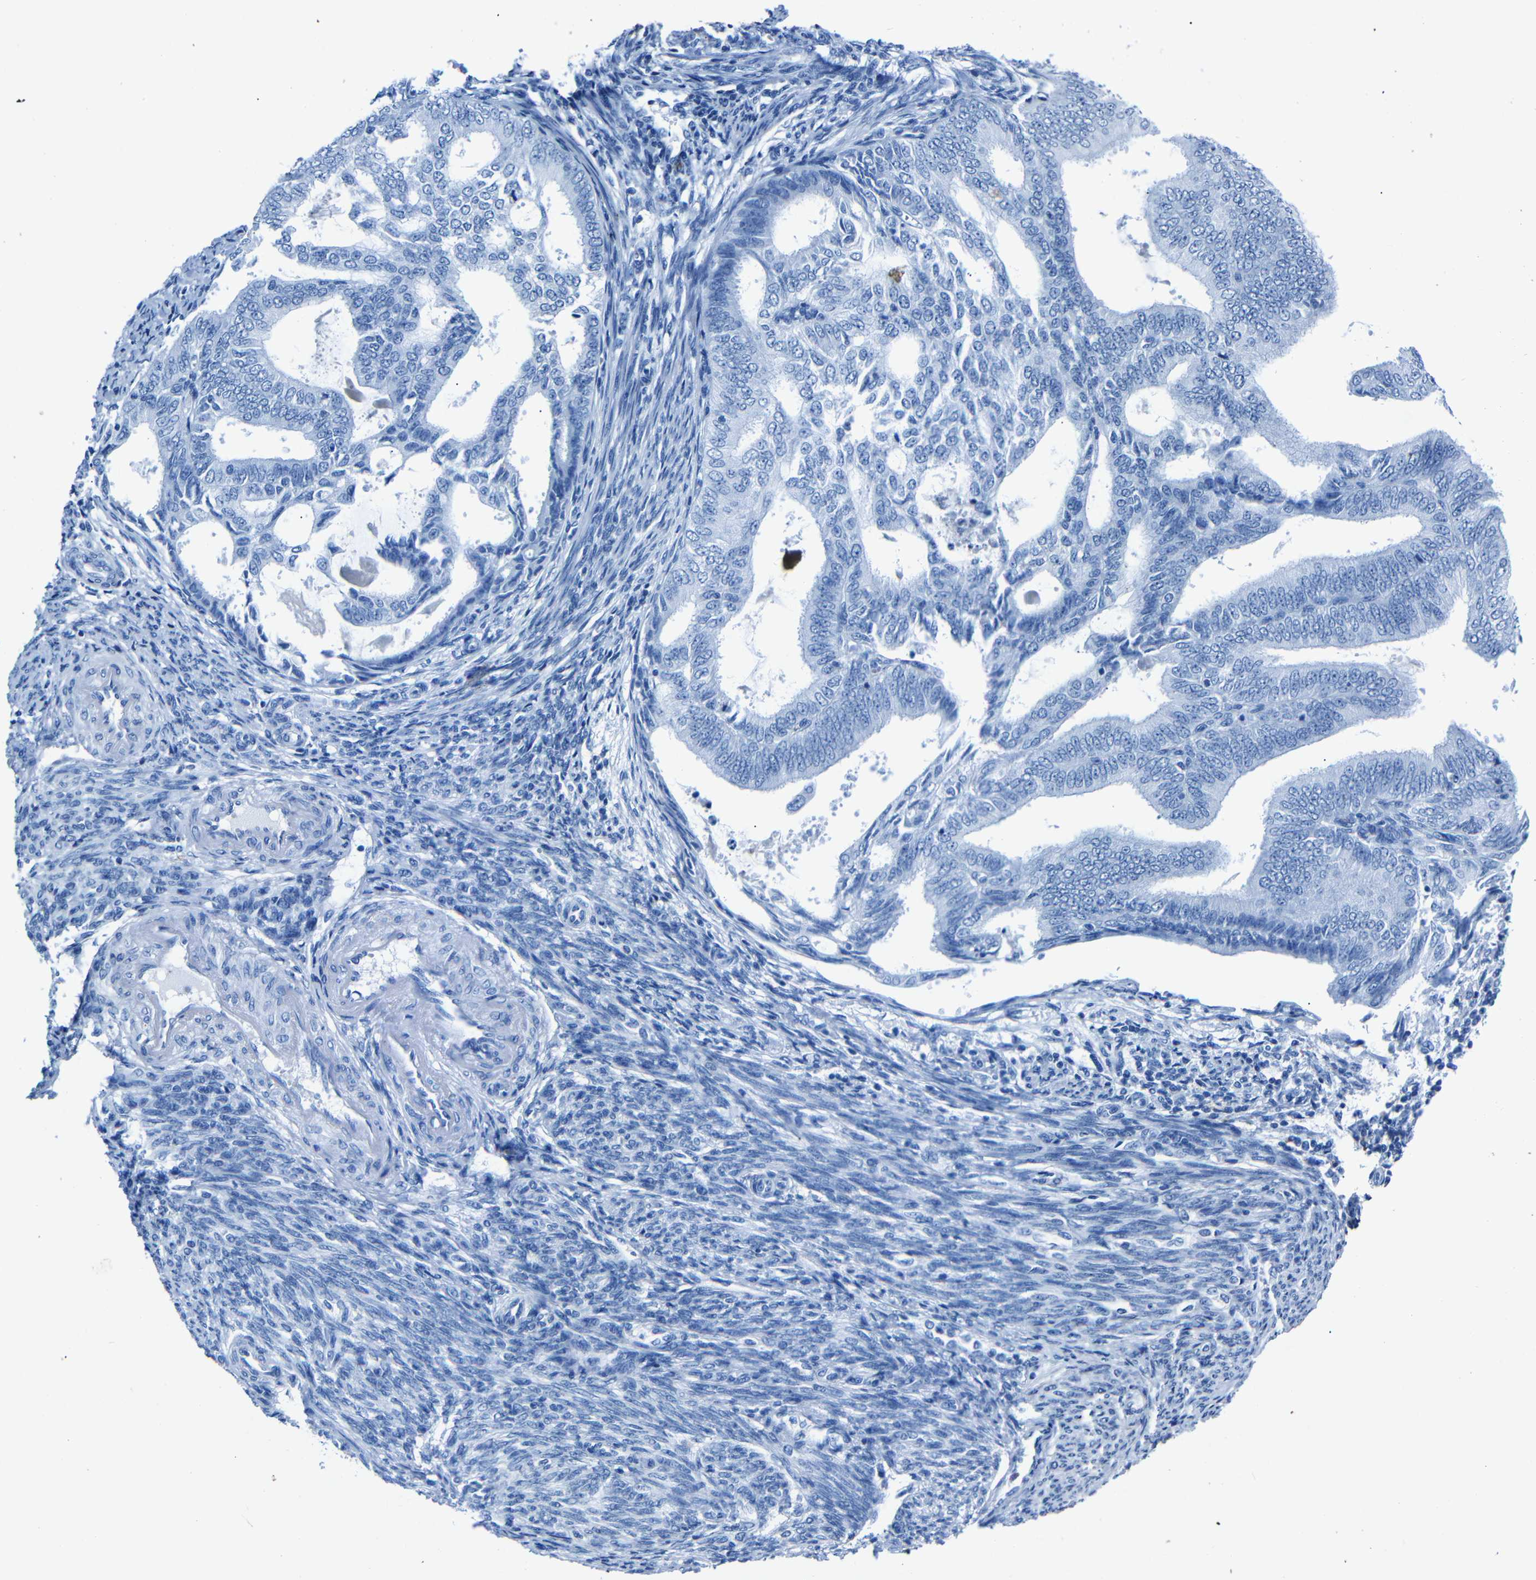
{"staining": {"intensity": "negative", "quantity": "none", "location": "none"}, "tissue": "endometrial cancer", "cell_type": "Tumor cells", "image_type": "cancer", "snomed": [{"axis": "morphology", "description": "Adenocarcinoma, NOS"}, {"axis": "topography", "description": "Endometrium"}], "caption": "Immunohistochemical staining of endometrial cancer (adenocarcinoma) shows no significant positivity in tumor cells.", "gene": "CLDN11", "patient": {"sex": "female", "age": 58}}